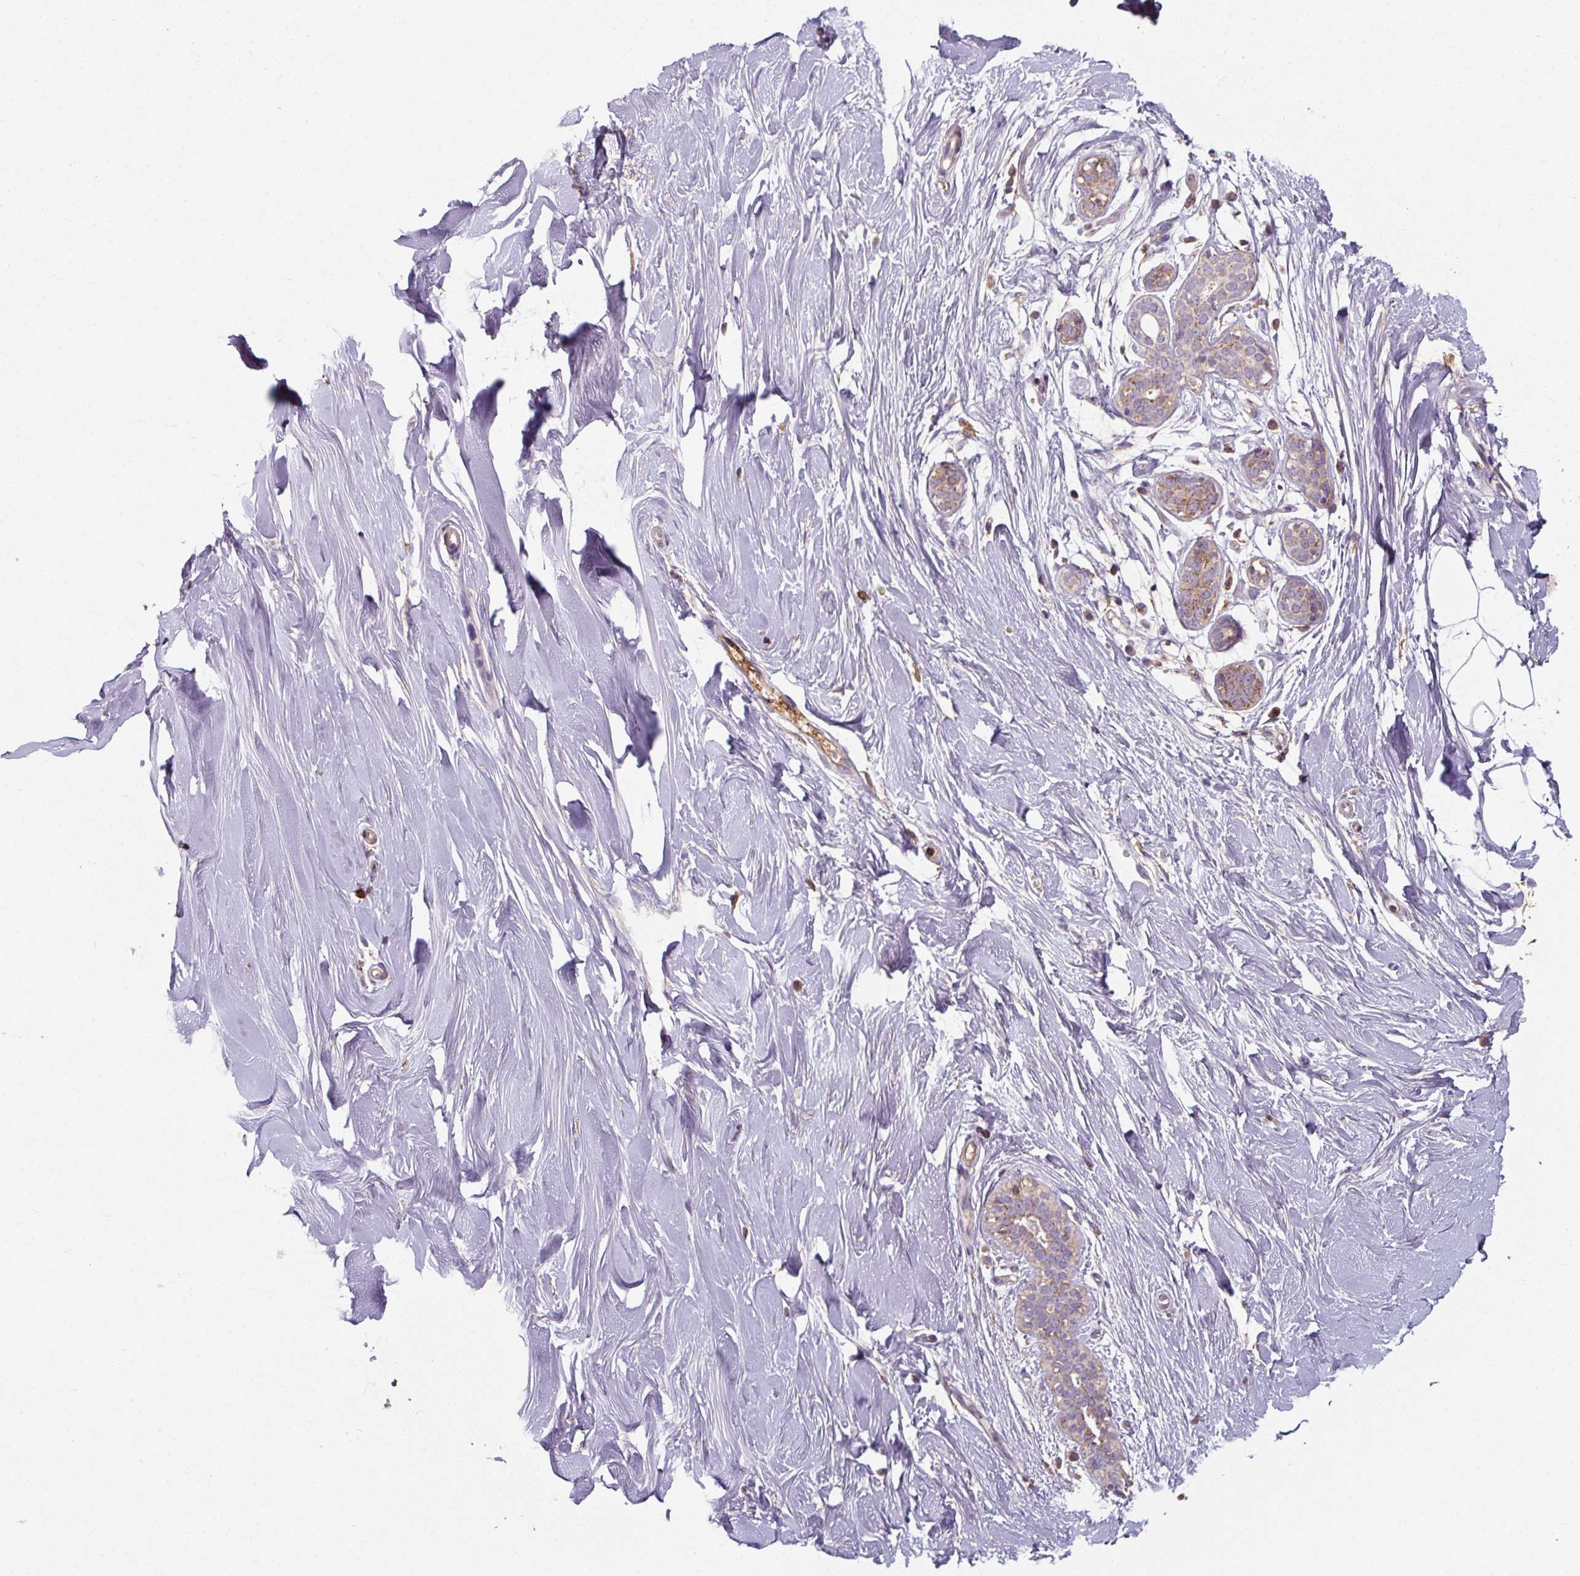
{"staining": {"intensity": "negative", "quantity": "none", "location": "none"}, "tissue": "breast", "cell_type": "Adipocytes", "image_type": "normal", "snomed": [{"axis": "morphology", "description": "Normal tissue, NOS"}, {"axis": "topography", "description": "Breast"}], "caption": "IHC histopathology image of benign breast: human breast stained with DAB (3,3'-diaminobenzidine) demonstrates no significant protein positivity in adipocytes. (Immunohistochemistry (ihc), brightfield microscopy, high magnification).", "gene": "TSEN54", "patient": {"sex": "female", "age": 27}}